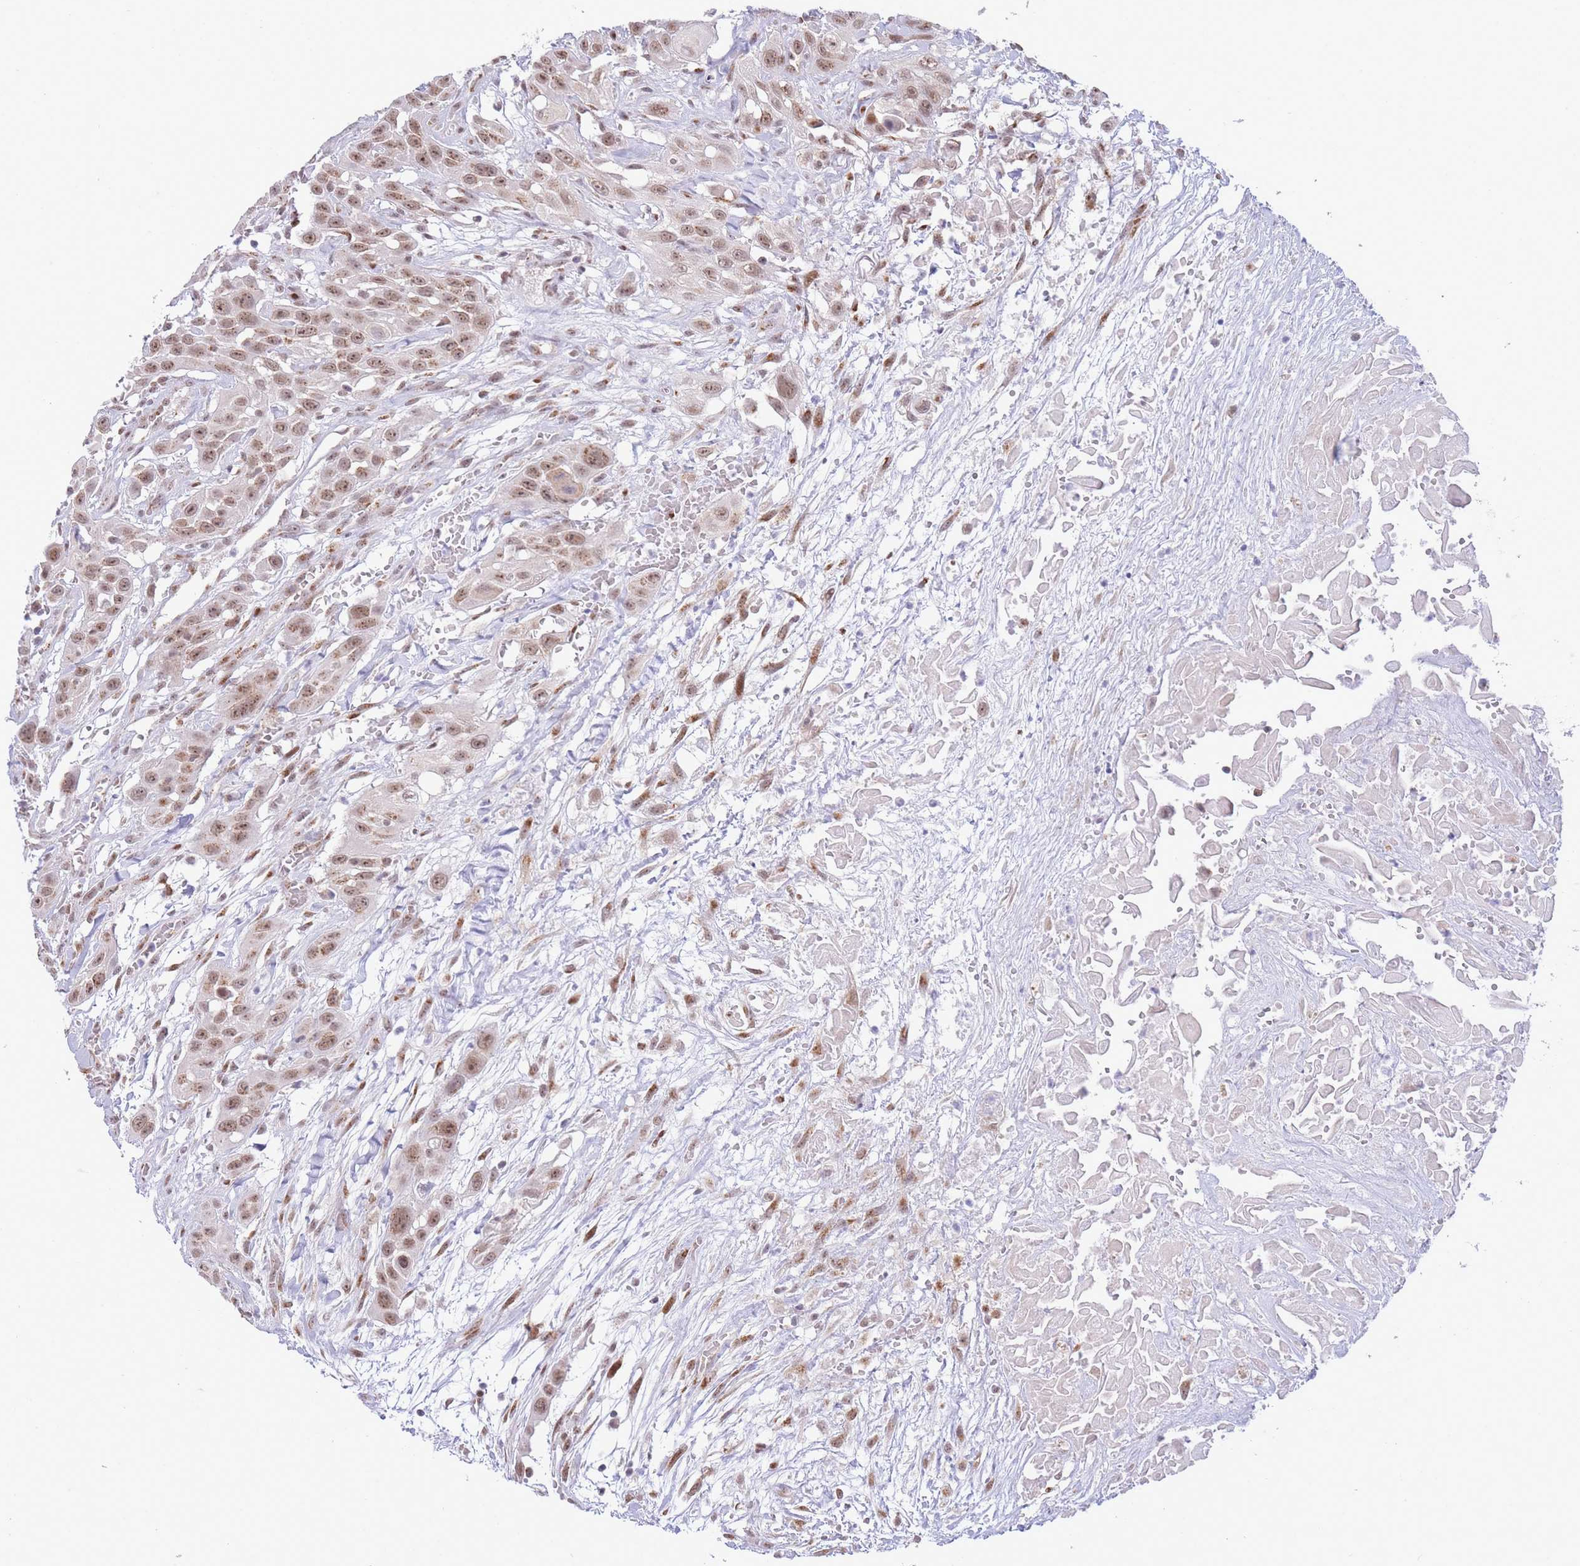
{"staining": {"intensity": "moderate", "quantity": ">75%", "location": "cytoplasmic/membranous,nuclear"}, "tissue": "head and neck cancer", "cell_type": "Tumor cells", "image_type": "cancer", "snomed": [{"axis": "morphology", "description": "Squamous cell carcinoma, NOS"}, {"axis": "topography", "description": "Head-Neck"}], "caption": "Immunohistochemical staining of head and neck cancer demonstrates medium levels of moderate cytoplasmic/membranous and nuclear protein staining in approximately >75% of tumor cells.", "gene": "INO80C", "patient": {"sex": "male", "age": 81}}